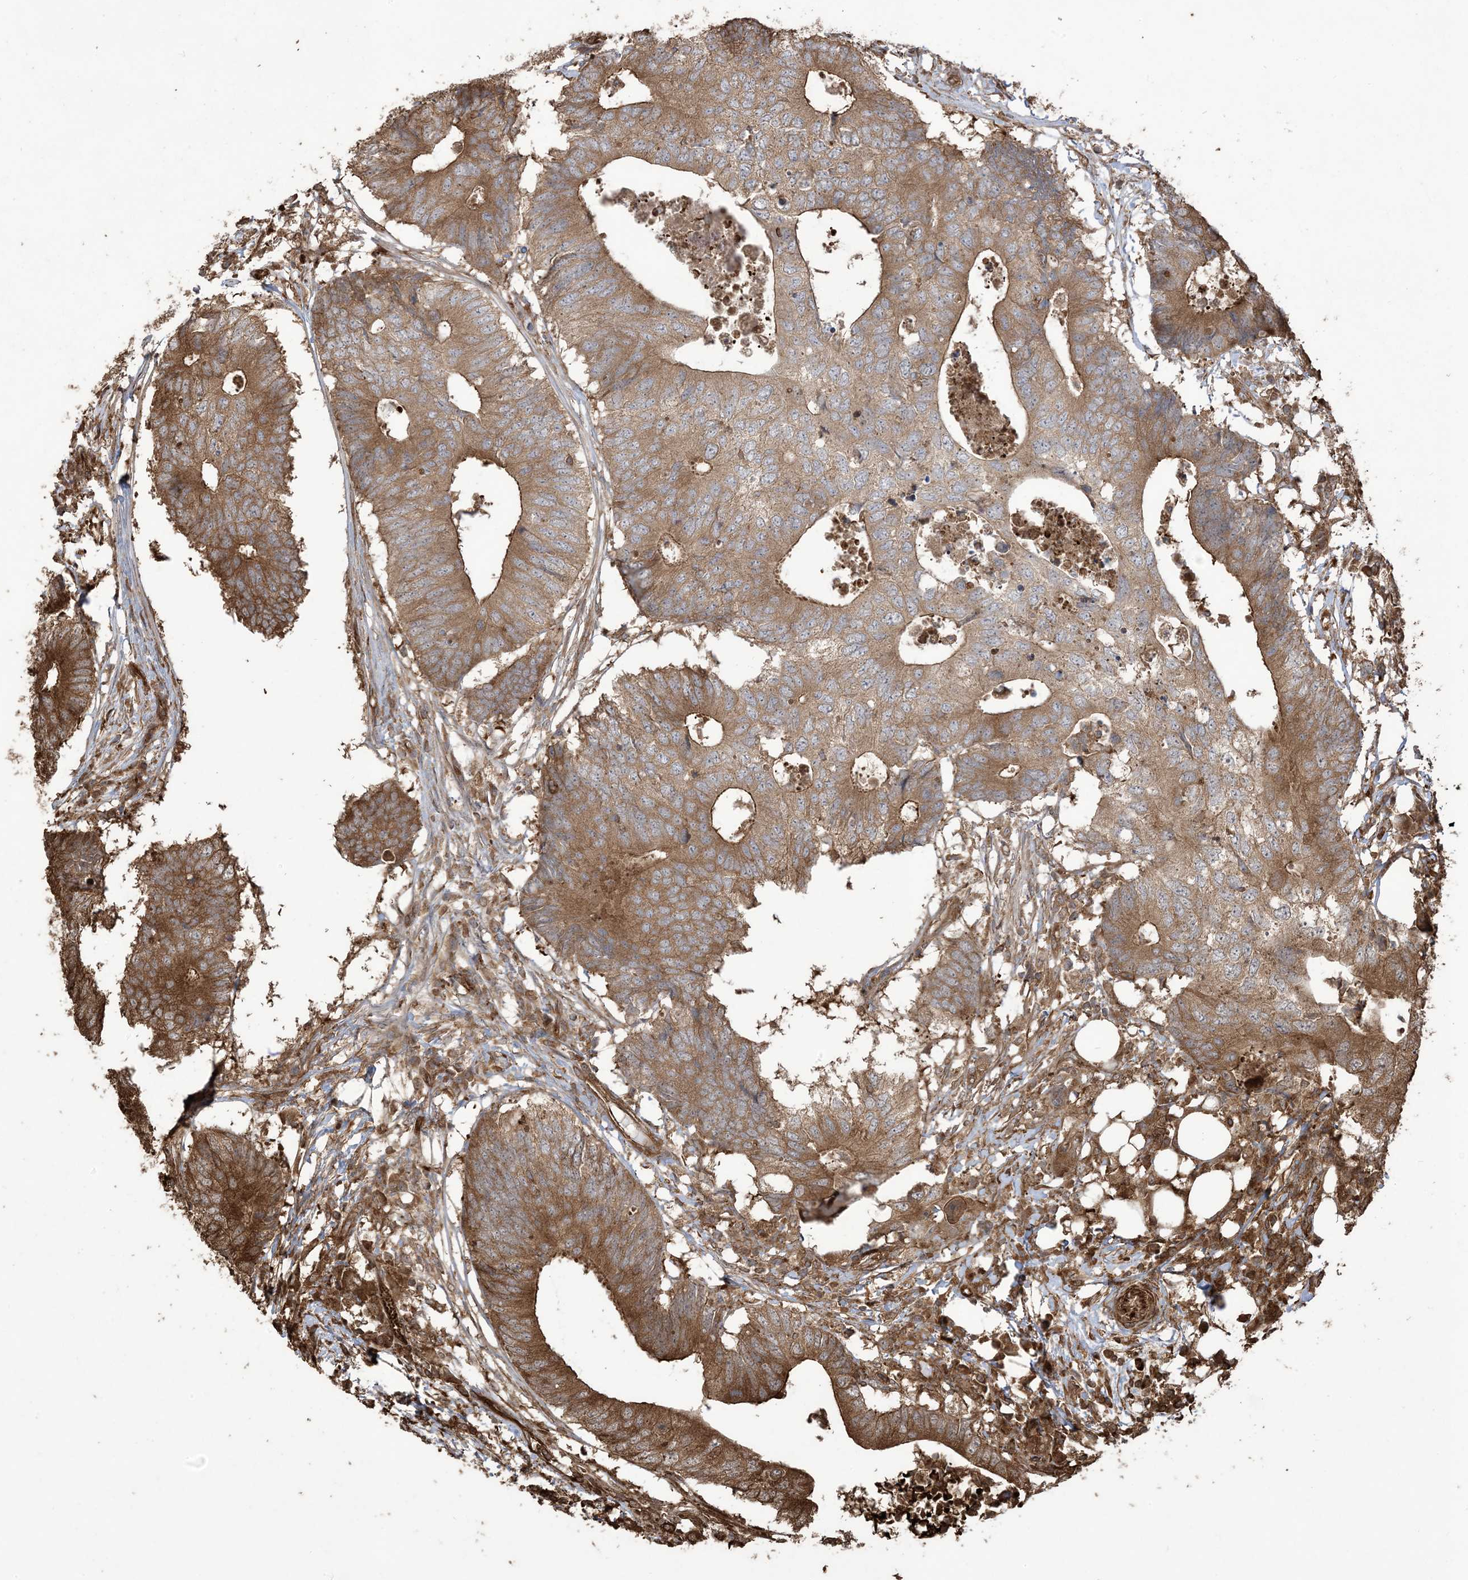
{"staining": {"intensity": "moderate", "quantity": ">75%", "location": "cytoplasmic/membranous"}, "tissue": "colorectal cancer", "cell_type": "Tumor cells", "image_type": "cancer", "snomed": [{"axis": "morphology", "description": "Adenocarcinoma, NOS"}, {"axis": "topography", "description": "Colon"}], "caption": "The image demonstrates immunohistochemical staining of colorectal adenocarcinoma. There is moderate cytoplasmic/membranous positivity is identified in approximately >75% of tumor cells.", "gene": "KLHL18", "patient": {"sex": "male", "age": 71}}